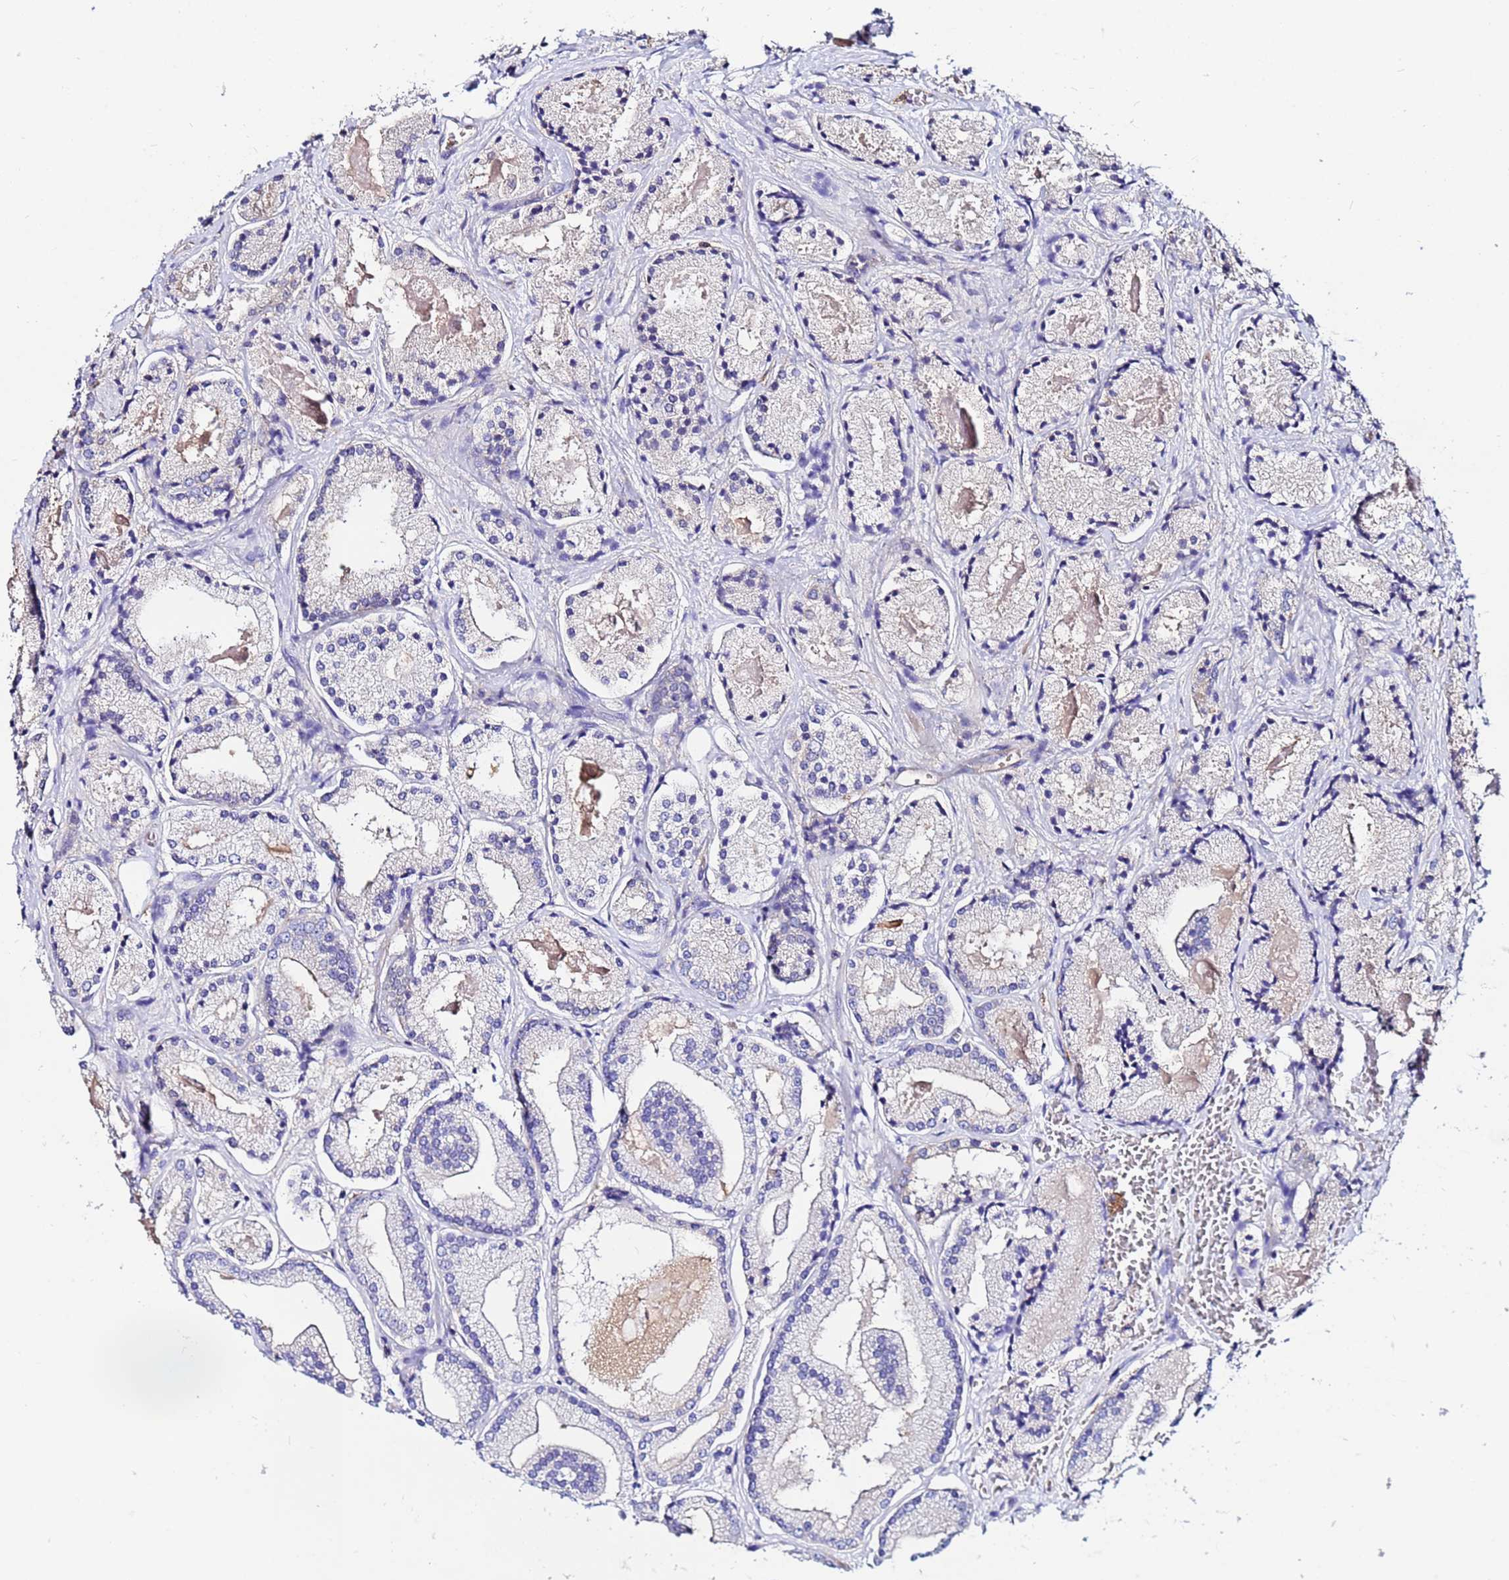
{"staining": {"intensity": "negative", "quantity": "none", "location": "none"}, "tissue": "prostate cancer", "cell_type": "Tumor cells", "image_type": "cancer", "snomed": [{"axis": "morphology", "description": "Adenocarcinoma, High grade"}, {"axis": "topography", "description": "Prostate"}], "caption": "IHC photomicrograph of neoplastic tissue: human prostate adenocarcinoma (high-grade) stained with DAB (3,3'-diaminobenzidine) displays no significant protein expression in tumor cells. (DAB (3,3'-diaminobenzidine) immunohistochemistry visualized using brightfield microscopy, high magnification).", "gene": "POTEE", "patient": {"sex": "male", "age": 67}}